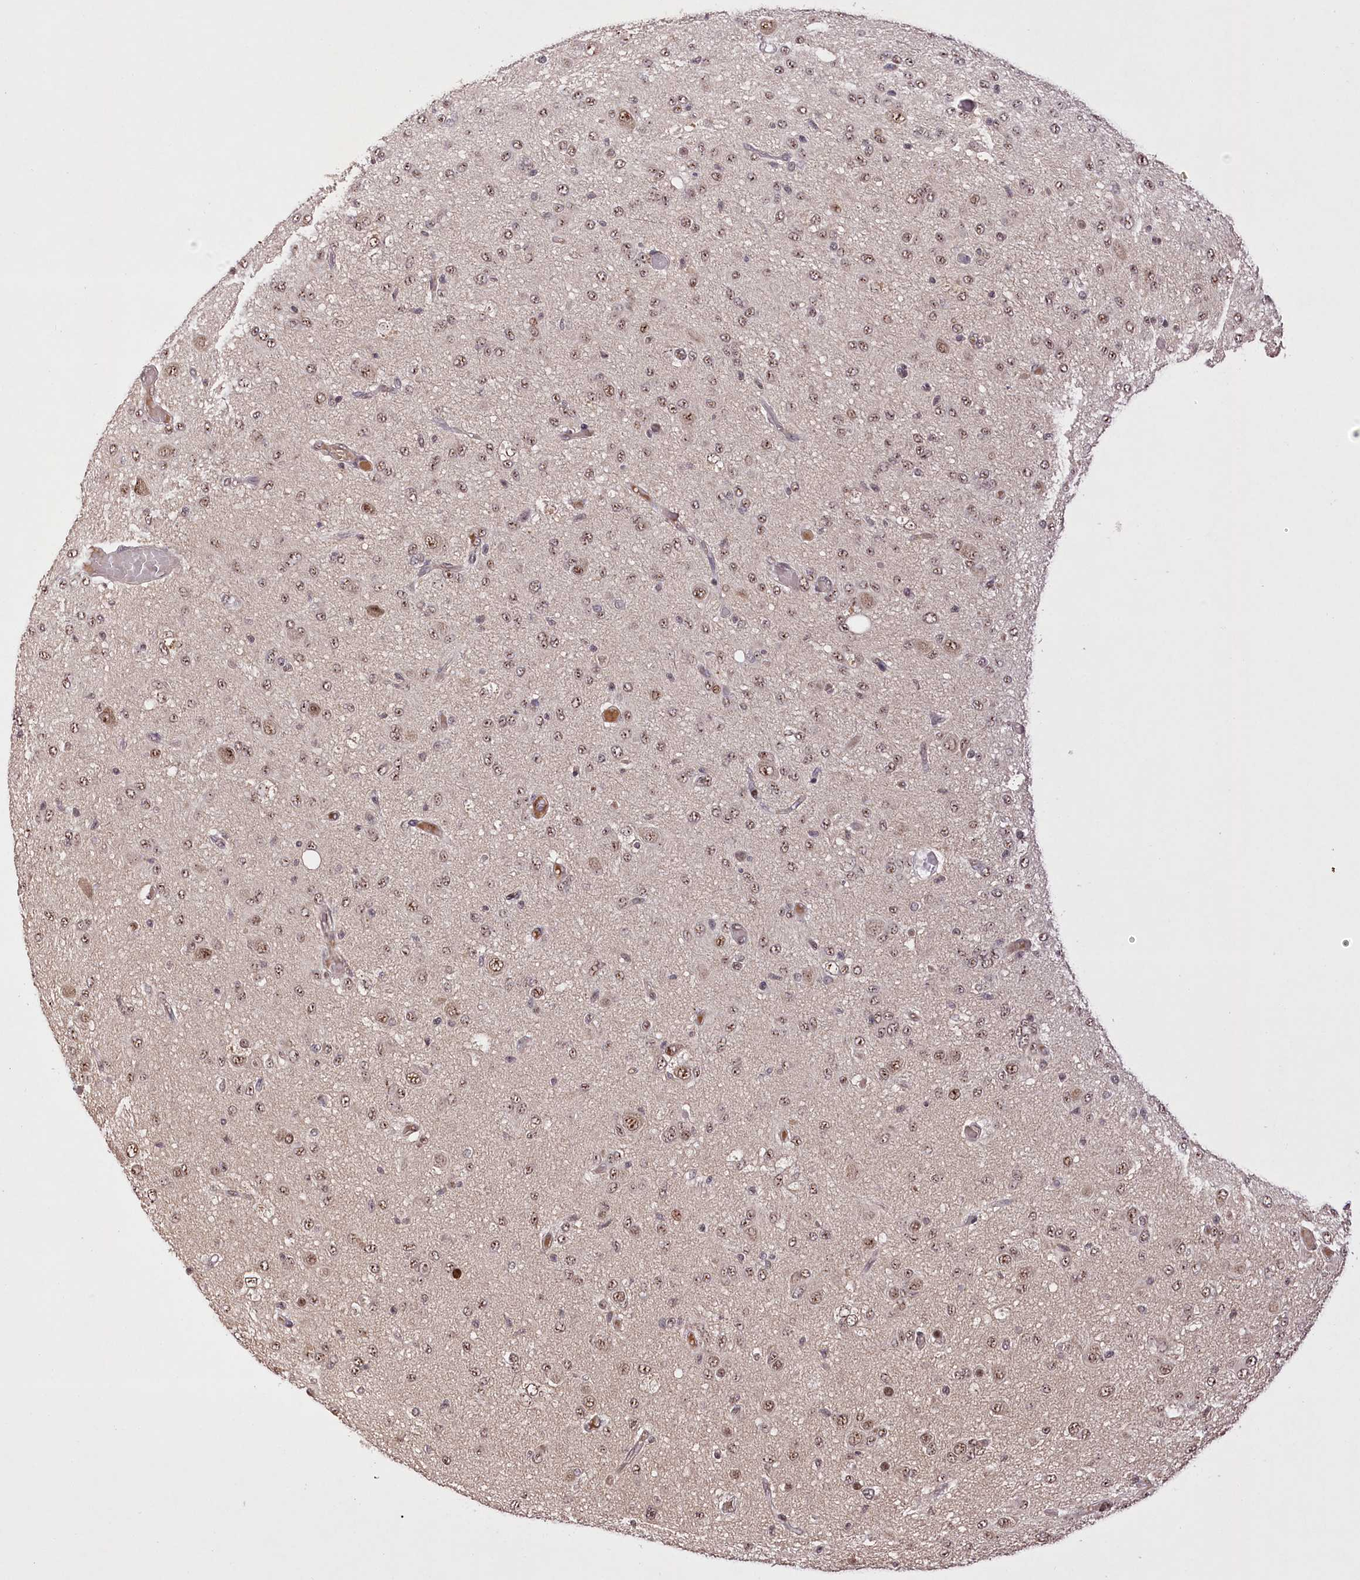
{"staining": {"intensity": "weak", "quantity": ">75%", "location": "nuclear"}, "tissue": "glioma", "cell_type": "Tumor cells", "image_type": "cancer", "snomed": [{"axis": "morphology", "description": "Glioma, malignant, High grade"}, {"axis": "topography", "description": "Brain"}], "caption": "Protein expression analysis of glioma demonstrates weak nuclear positivity in approximately >75% of tumor cells. (brown staining indicates protein expression, while blue staining denotes nuclei).", "gene": "PYROXD1", "patient": {"sex": "female", "age": 59}}